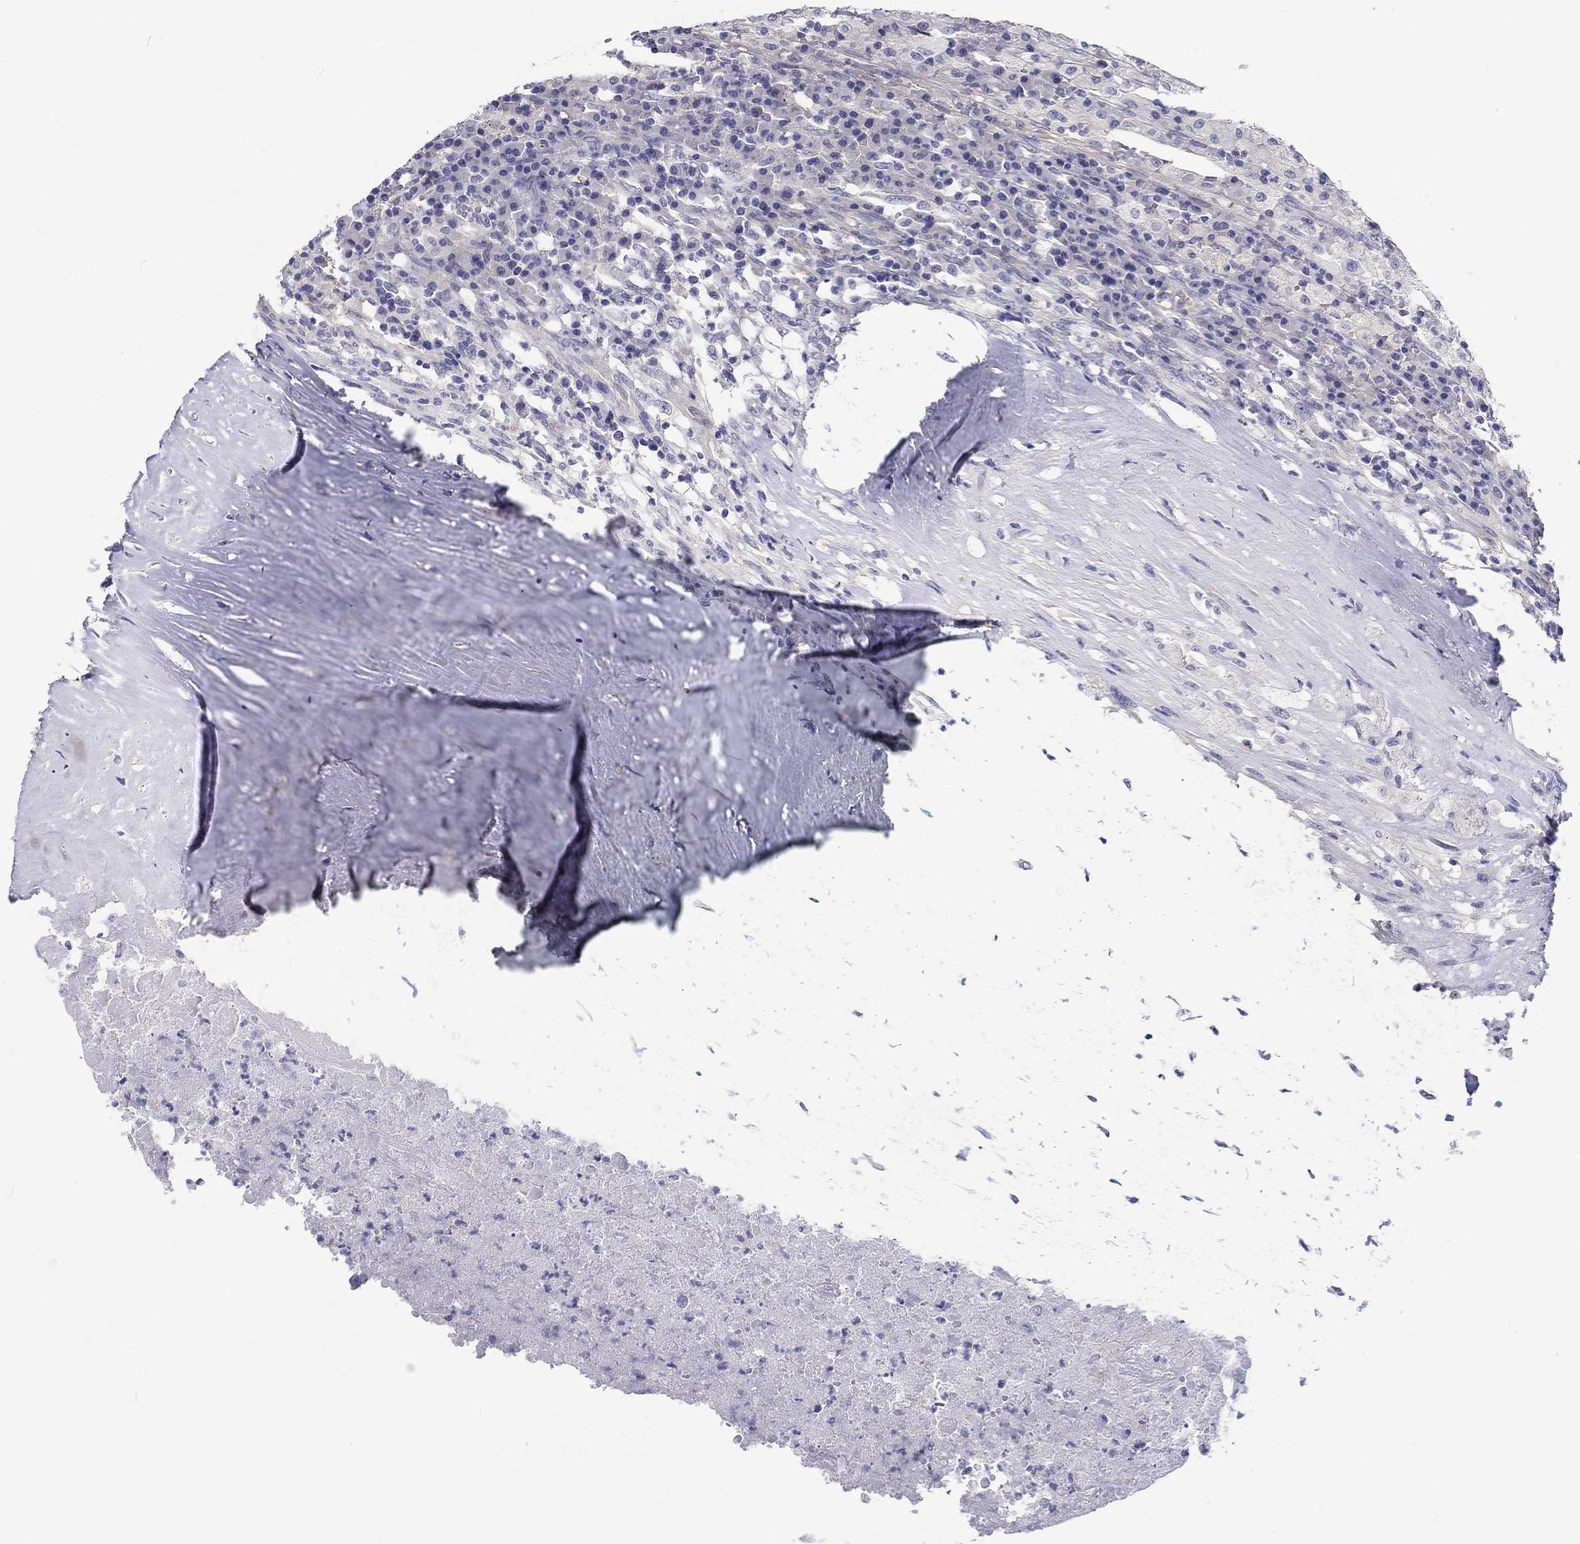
{"staining": {"intensity": "negative", "quantity": "none", "location": "none"}, "tissue": "testis cancer", "cell_type": "Tumor cells", "image_type": "cancer", "snomed": [{"axis": "morphology", "description": "Necrosis, NOS"}, {"axis": "morphology", "description": "Carcinoma, Embryonal, NOS"}, {"axis": "topography", "description": "Testis"}], "caption": "Human embryonal carcinoma (testis) stained for a protein using immunohistochemistry (IHC) exhibits no staining in tumor cells.", "gene": "CRYGD", "patient": {"sex": "male", "age": 19}}